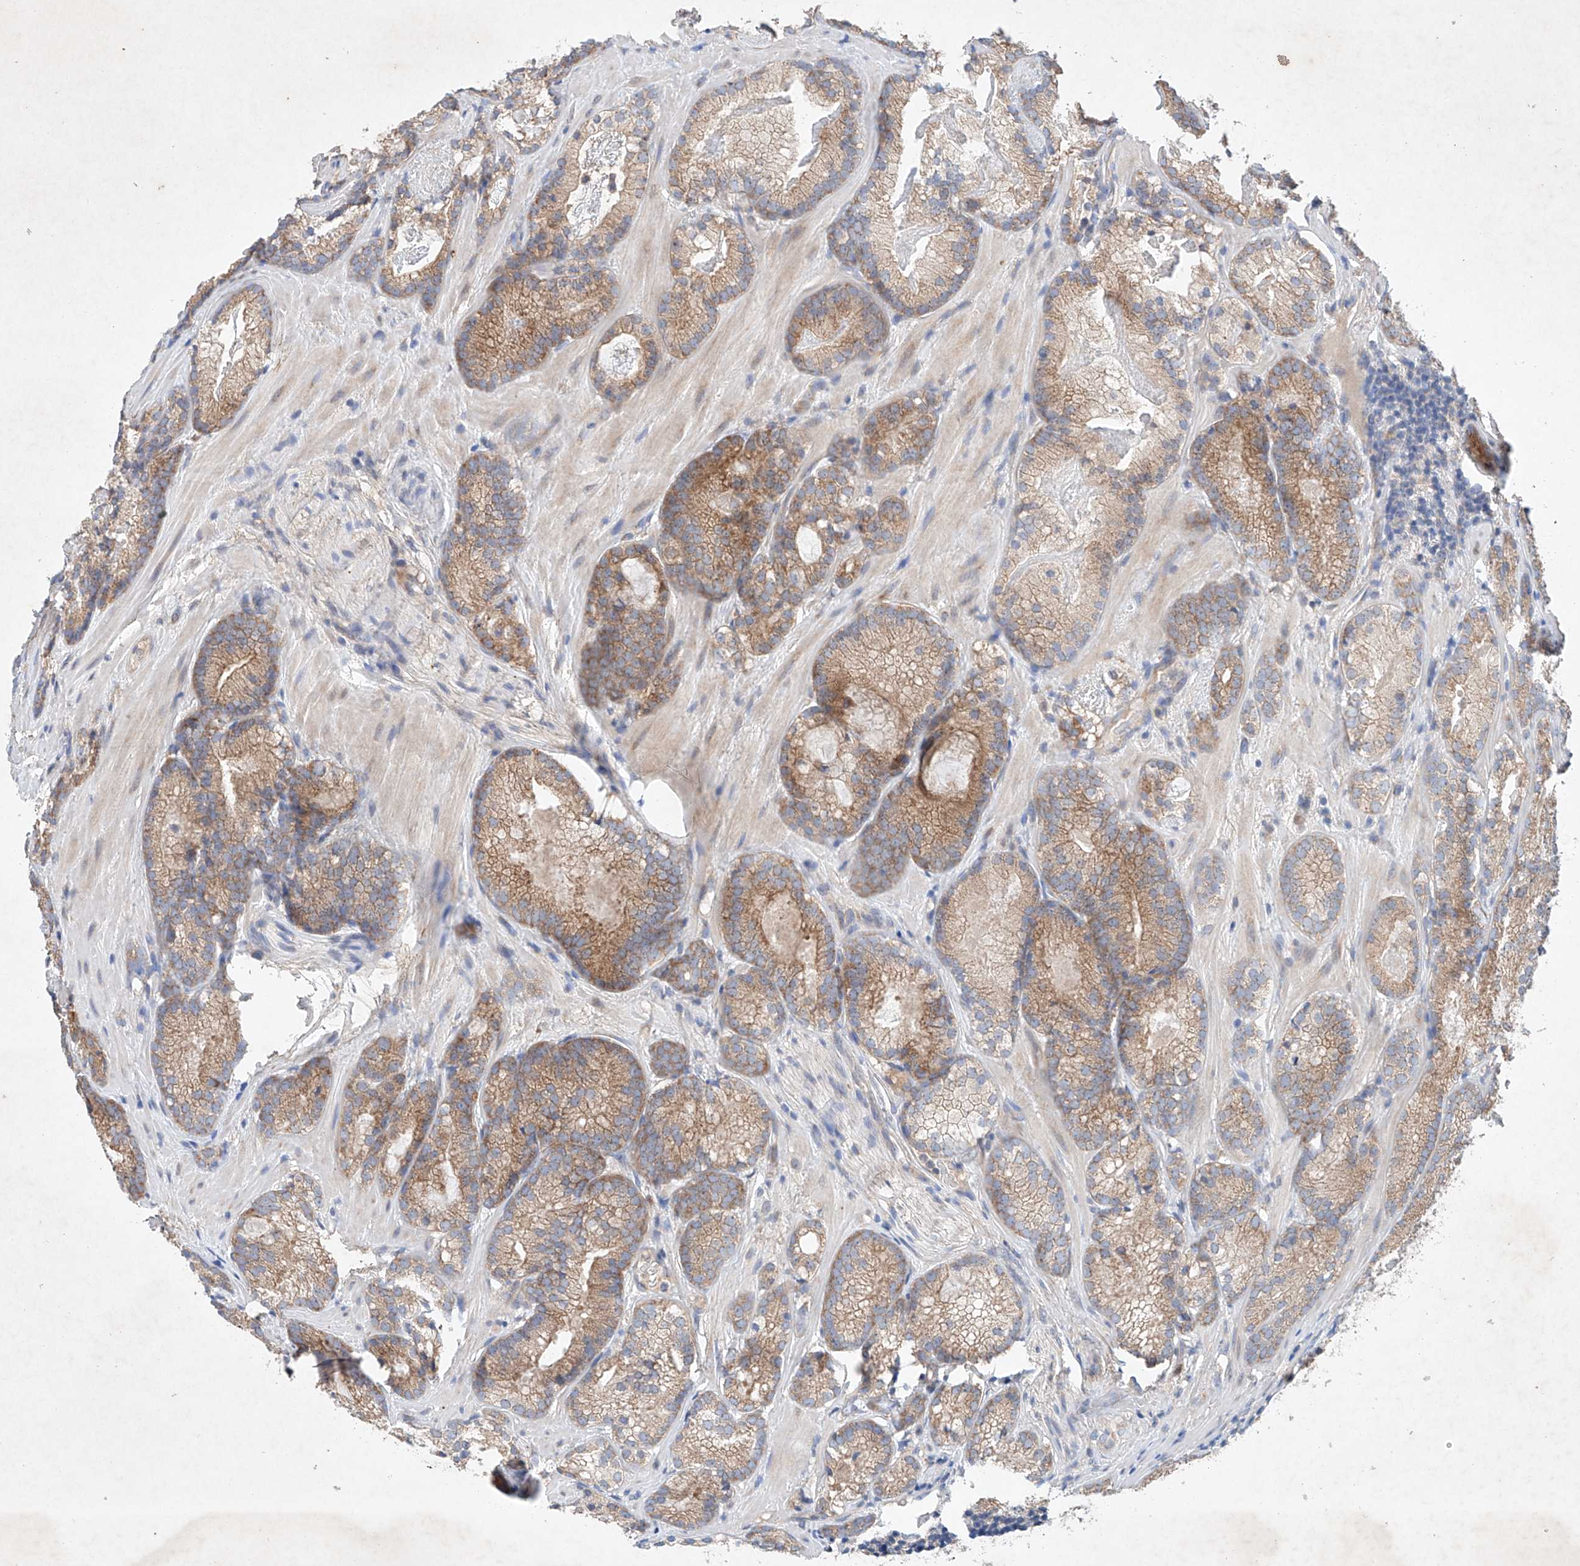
{"staining": {"intensity": "moderate", "quantity": ">75%", "location": "cytoplasmic/membranous"}, "tissue": "prostate cancer", "cell_type": "Tumor cells", "image_type": "cancer", "snomed": [{"axis": "morphology", "description": "Adenocarcinoma, Low grade"}, {"axis": "topography", "description": "Prostate"}], "caption": "The immunohistochemical stain highlights moderate cytoplasmic/membranous expression in tumor cells of prostate low-grade adenocarcinoma tissue.", "gene": "FASTK", "patient": {"sex": "male", "age": 72}}